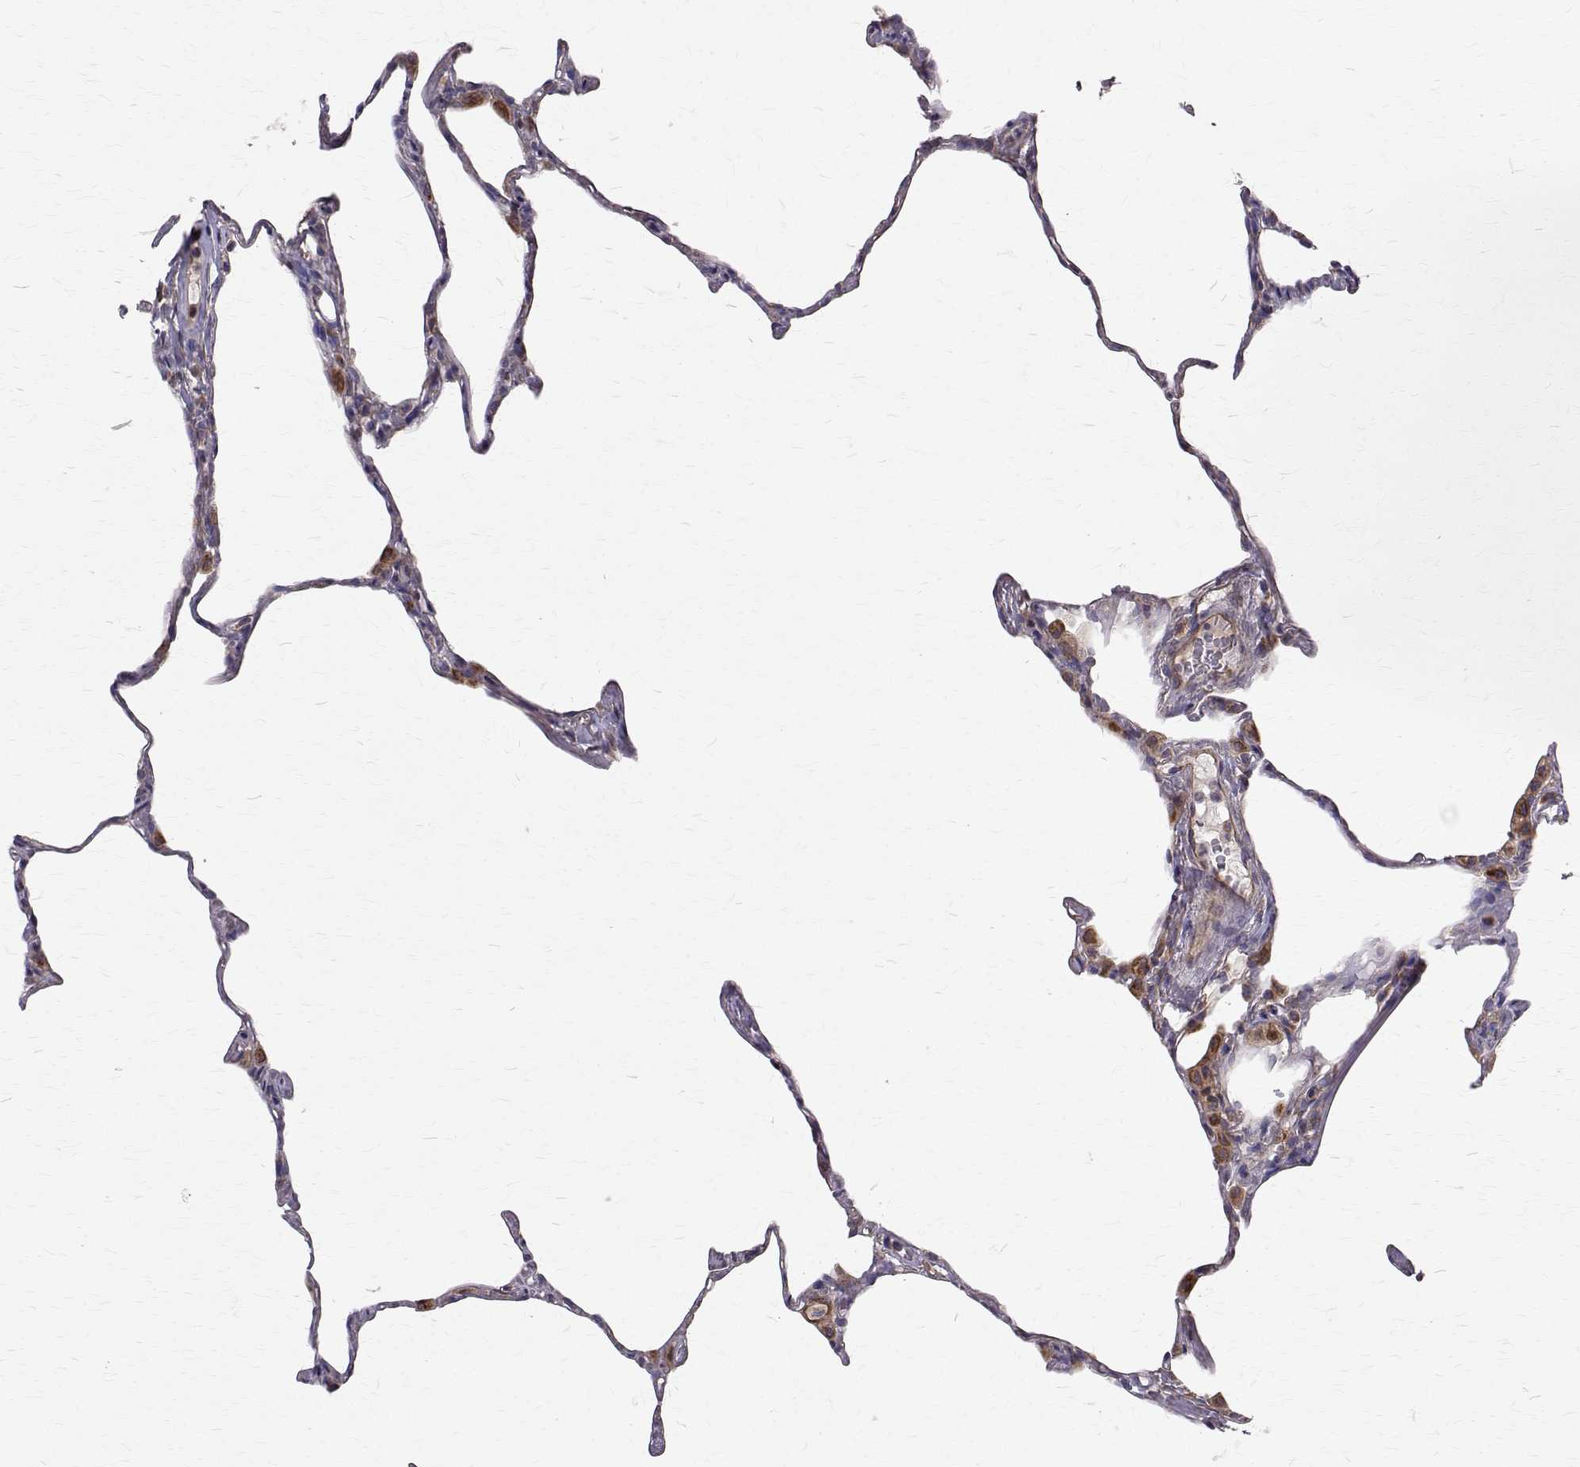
{"staining": {"intensity": "moderate", "quantity": "<25%", "location": "cytoplasmic/membranous"}, "tissue": "lung", "cell_type": "Alveolar cells", "image_type": "normal", "snomed": [{"axis": "morphology", "description": "Normal tissue, NOS"}, {"axis": "topography", "description": "Lung"}], "caption": "The histopathology image reveals a brown stain indicating the presence of a protein in the cytoplasmic/membranous of alveolar cells in lung.", "gene": "ARFGAP1", "patient": {"sex": "male", "age": 65}}